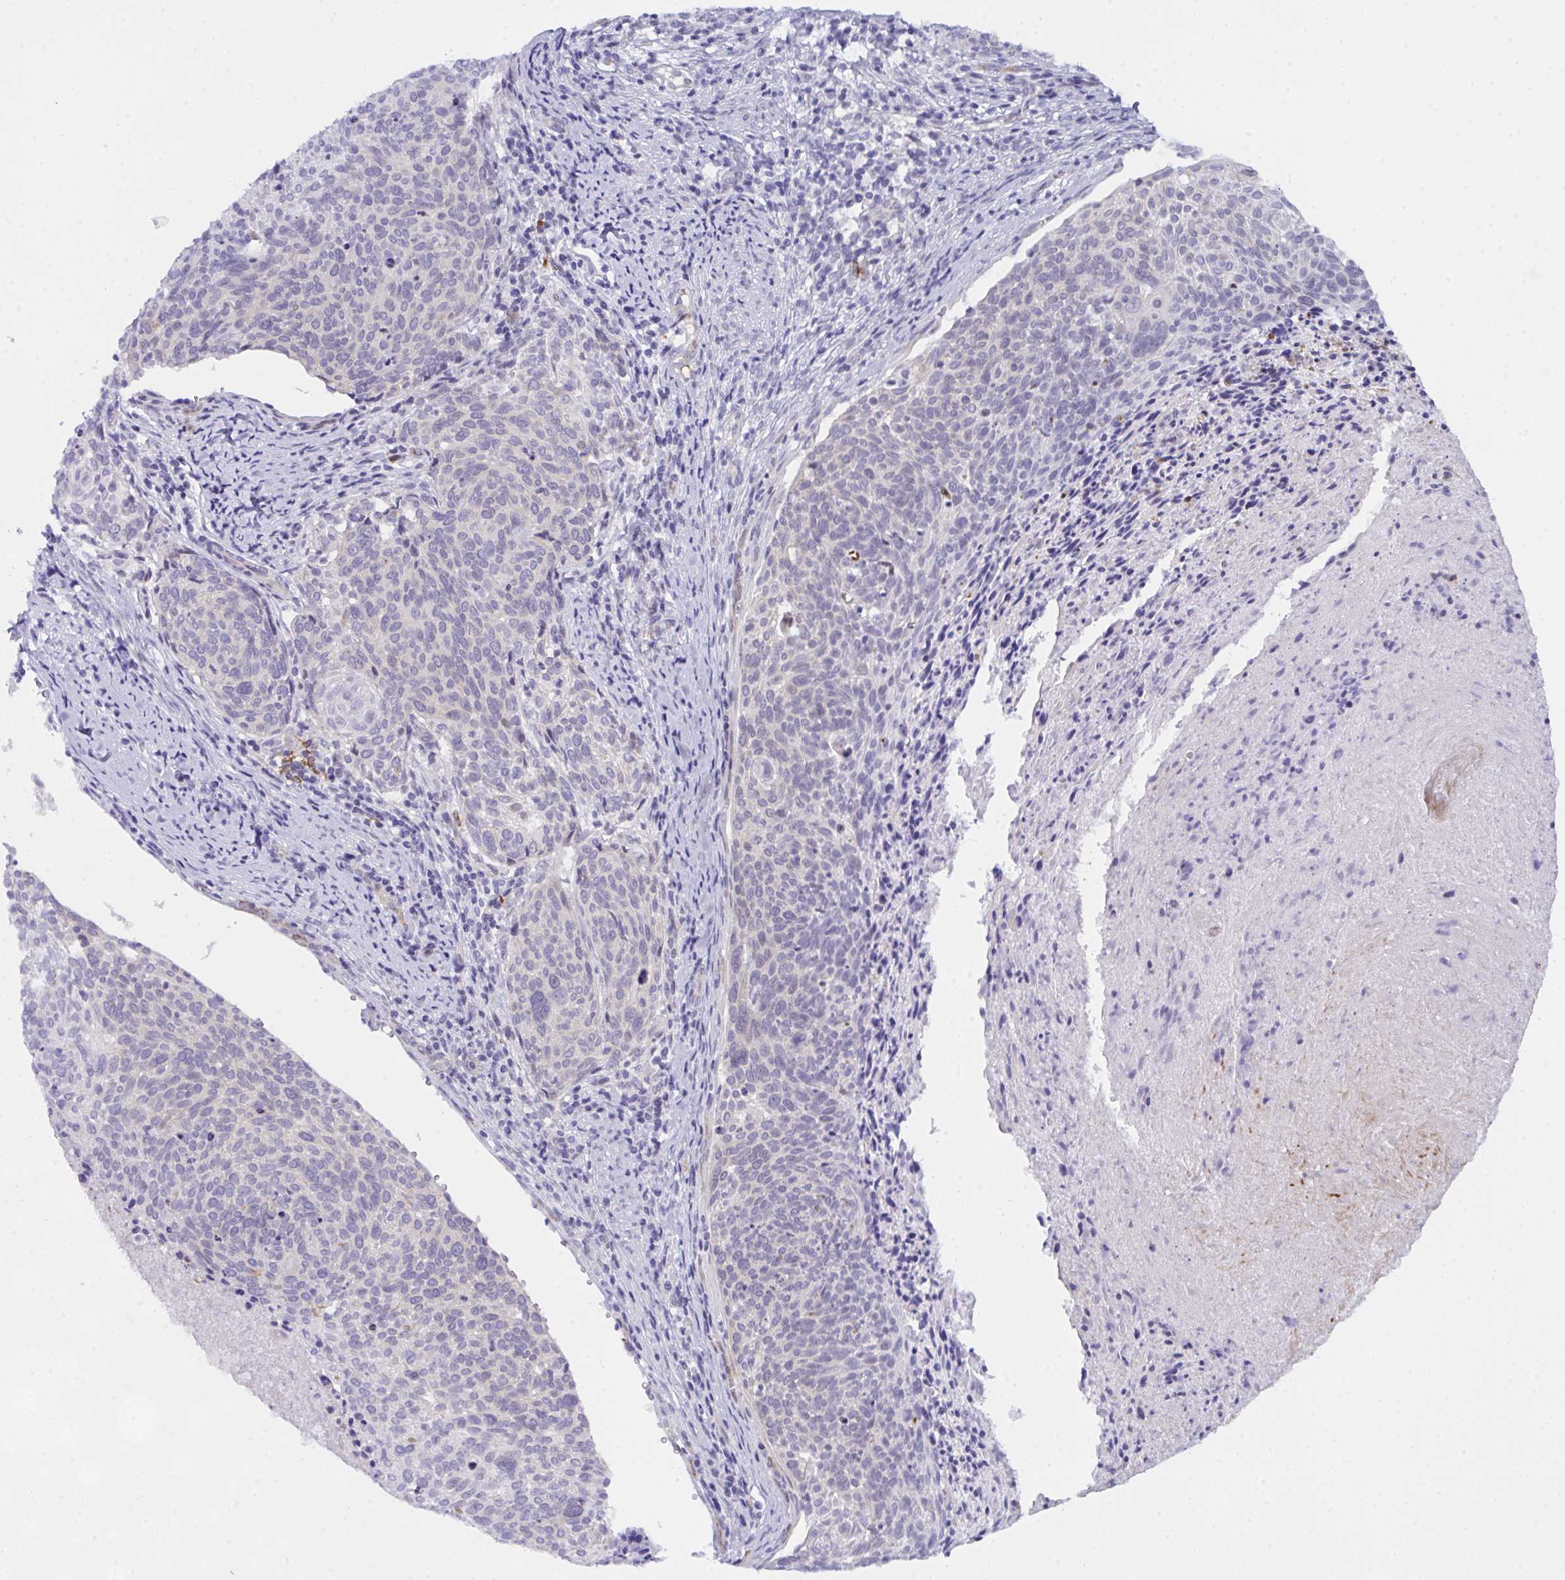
{"staining": {"intensity": "negative", "quantity": "none", "location": "none"}, "tissue": "cervical cancer", "cell_type": "Tumor cells", "image_type": "cancer", "snomed": [{"axis": "morphology", "description": "Squamous cell carcinoma, NOS"}, {"axis": "topography", "description": "Cervix"}], "caption": "A micrograph of human cervical cancer is negative for staining in tumor cells. Brightfield microscopy of immunohistochemistry stained with DAB (3,3'-diaminobenzidine) (brown) and hematoxylin (blue), captured at high magnification.", "gene": "NFXL1", "patient": {"sex": "female", "age": 51}}